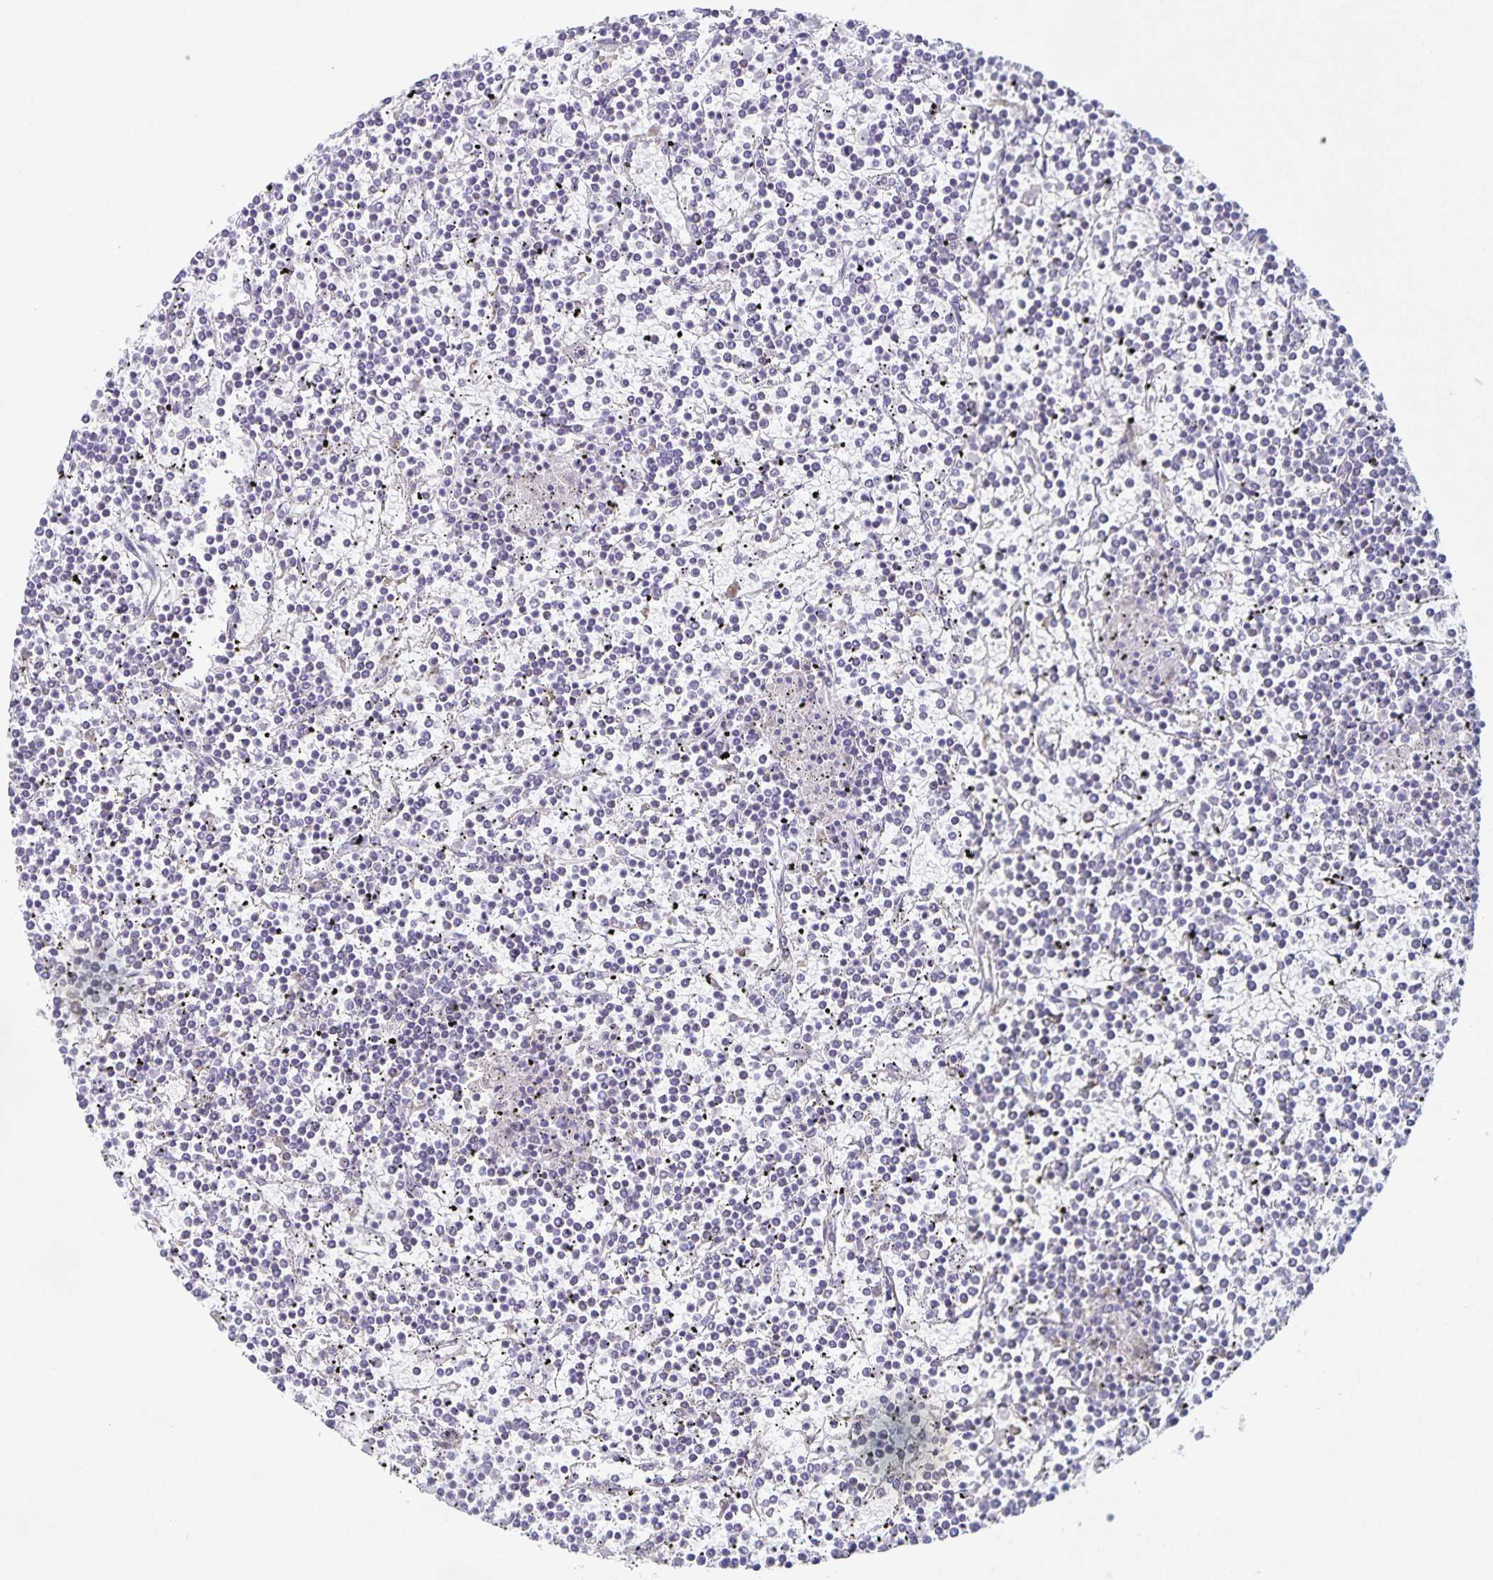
{"staining": {"intensity": "negative", "quantity": "none", "location": "none"}, "tissue": "lymphoma", "cell_type": "Tumor cells", "image_type": "cancer", "snomed": [{"axis": "morphology", "description": "Malignant lymphoma, non-Hodgkin's type, Low grade"}, {"axis": "topography", "description": "Spleen"}], "caption": "Immunohistochemistry histopathology image of lymphoma stained for a protein (brown), which exhibits no staining in tumor cells. The staining is performed using DAB brown chromogen with nuclei counter-stained in using hematoxylin.", "gene": "CENPH", "patient": {"sex": "female", "age": 19}}